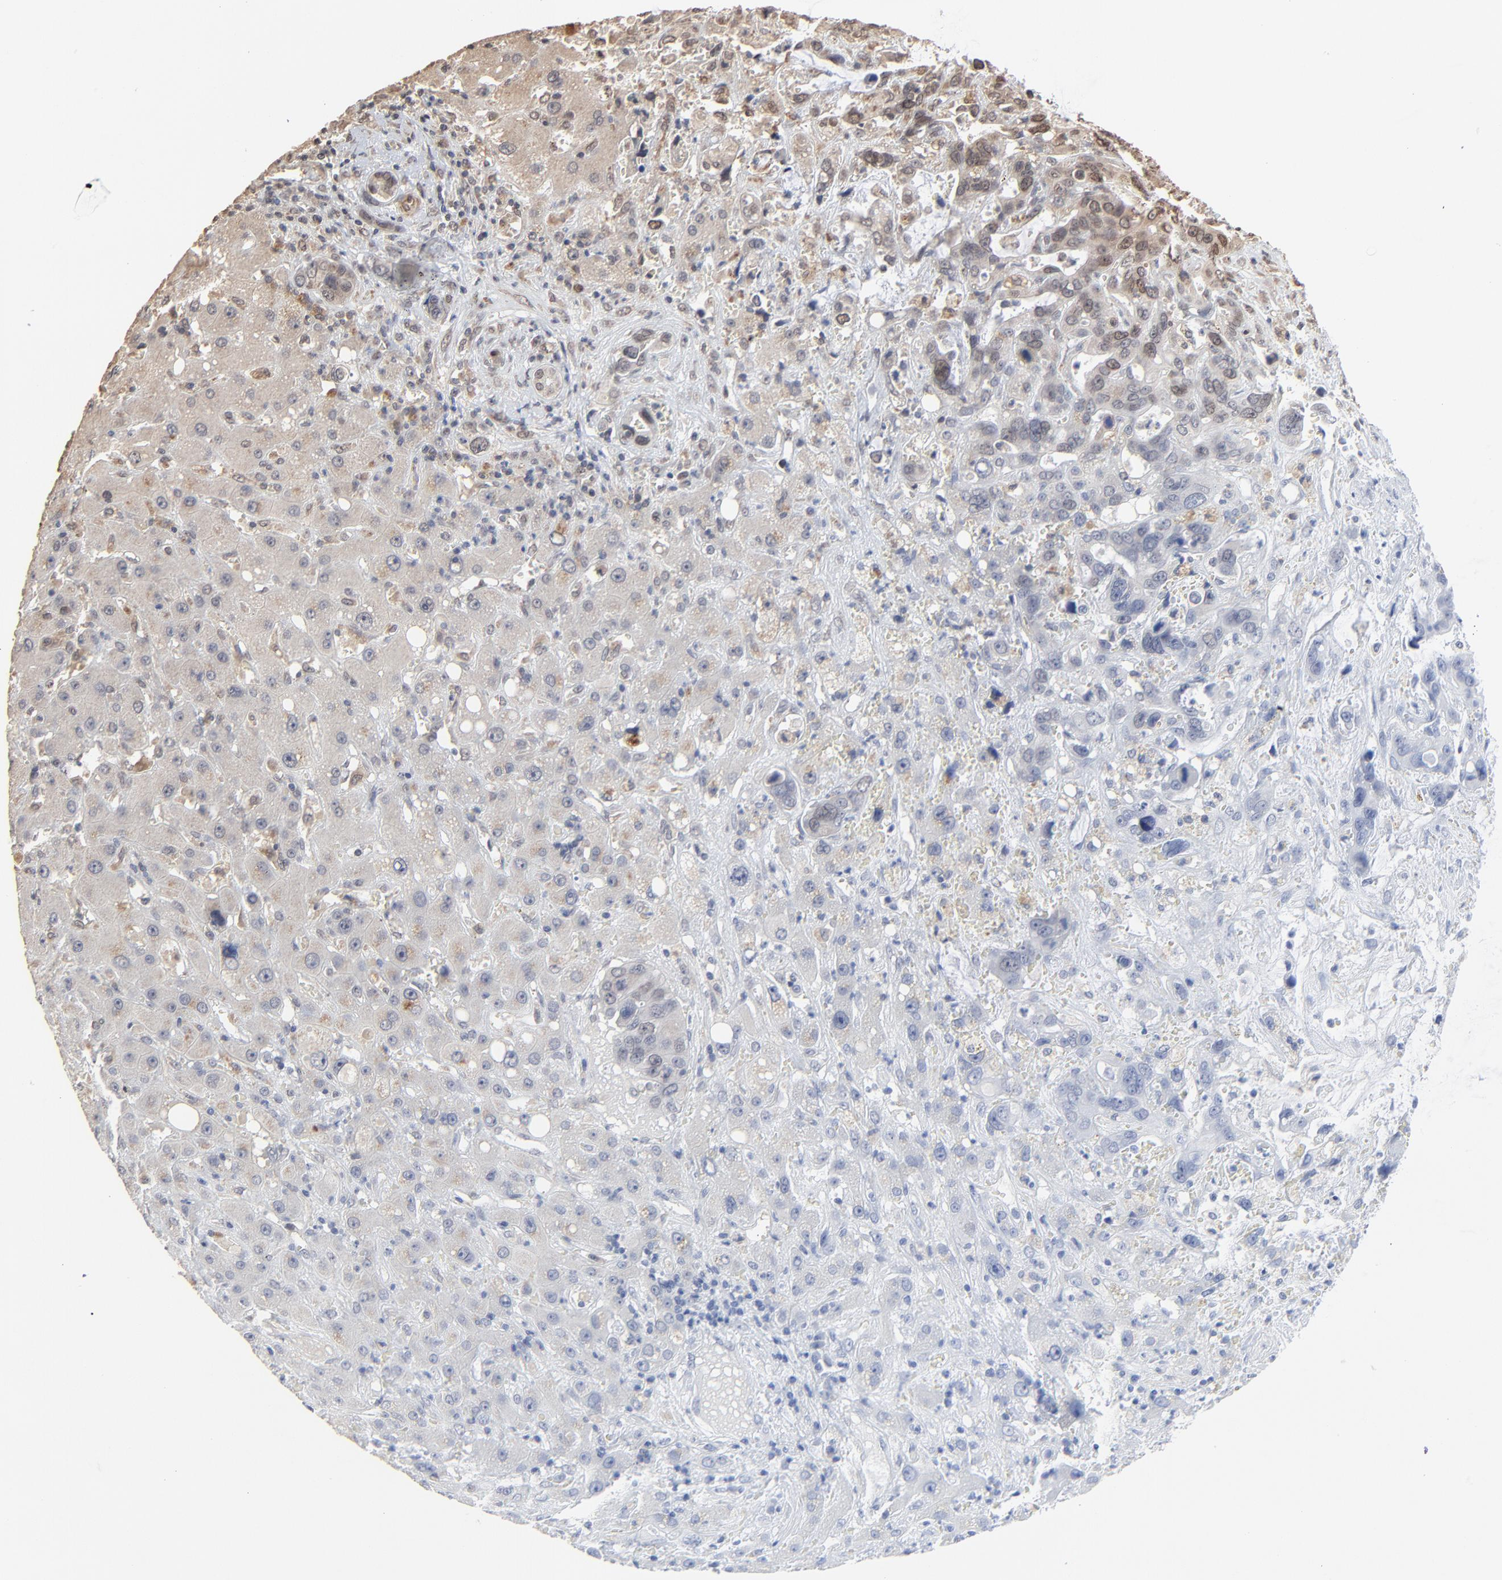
{"staining": {"intensity": "weak", "quantity": ">75%", "location": "cytoplasmic/membranous"}, "tissue": "liver cancer", "cell_type": "Tumor cells", "image_type": "cancer", "snomed": [{"axis": "morphology", "description": "Cholangiocarcinoma"}, {"axis": "topography", "description": "Liver"}], "caption": "Immunohistochemical staining of liver cancer shows weak cytoplasmic/membranous protein expression in approximately >75% of tumor cells.", "gene": "FAM227A", "patient": {"sex": "female", "age": 65}}